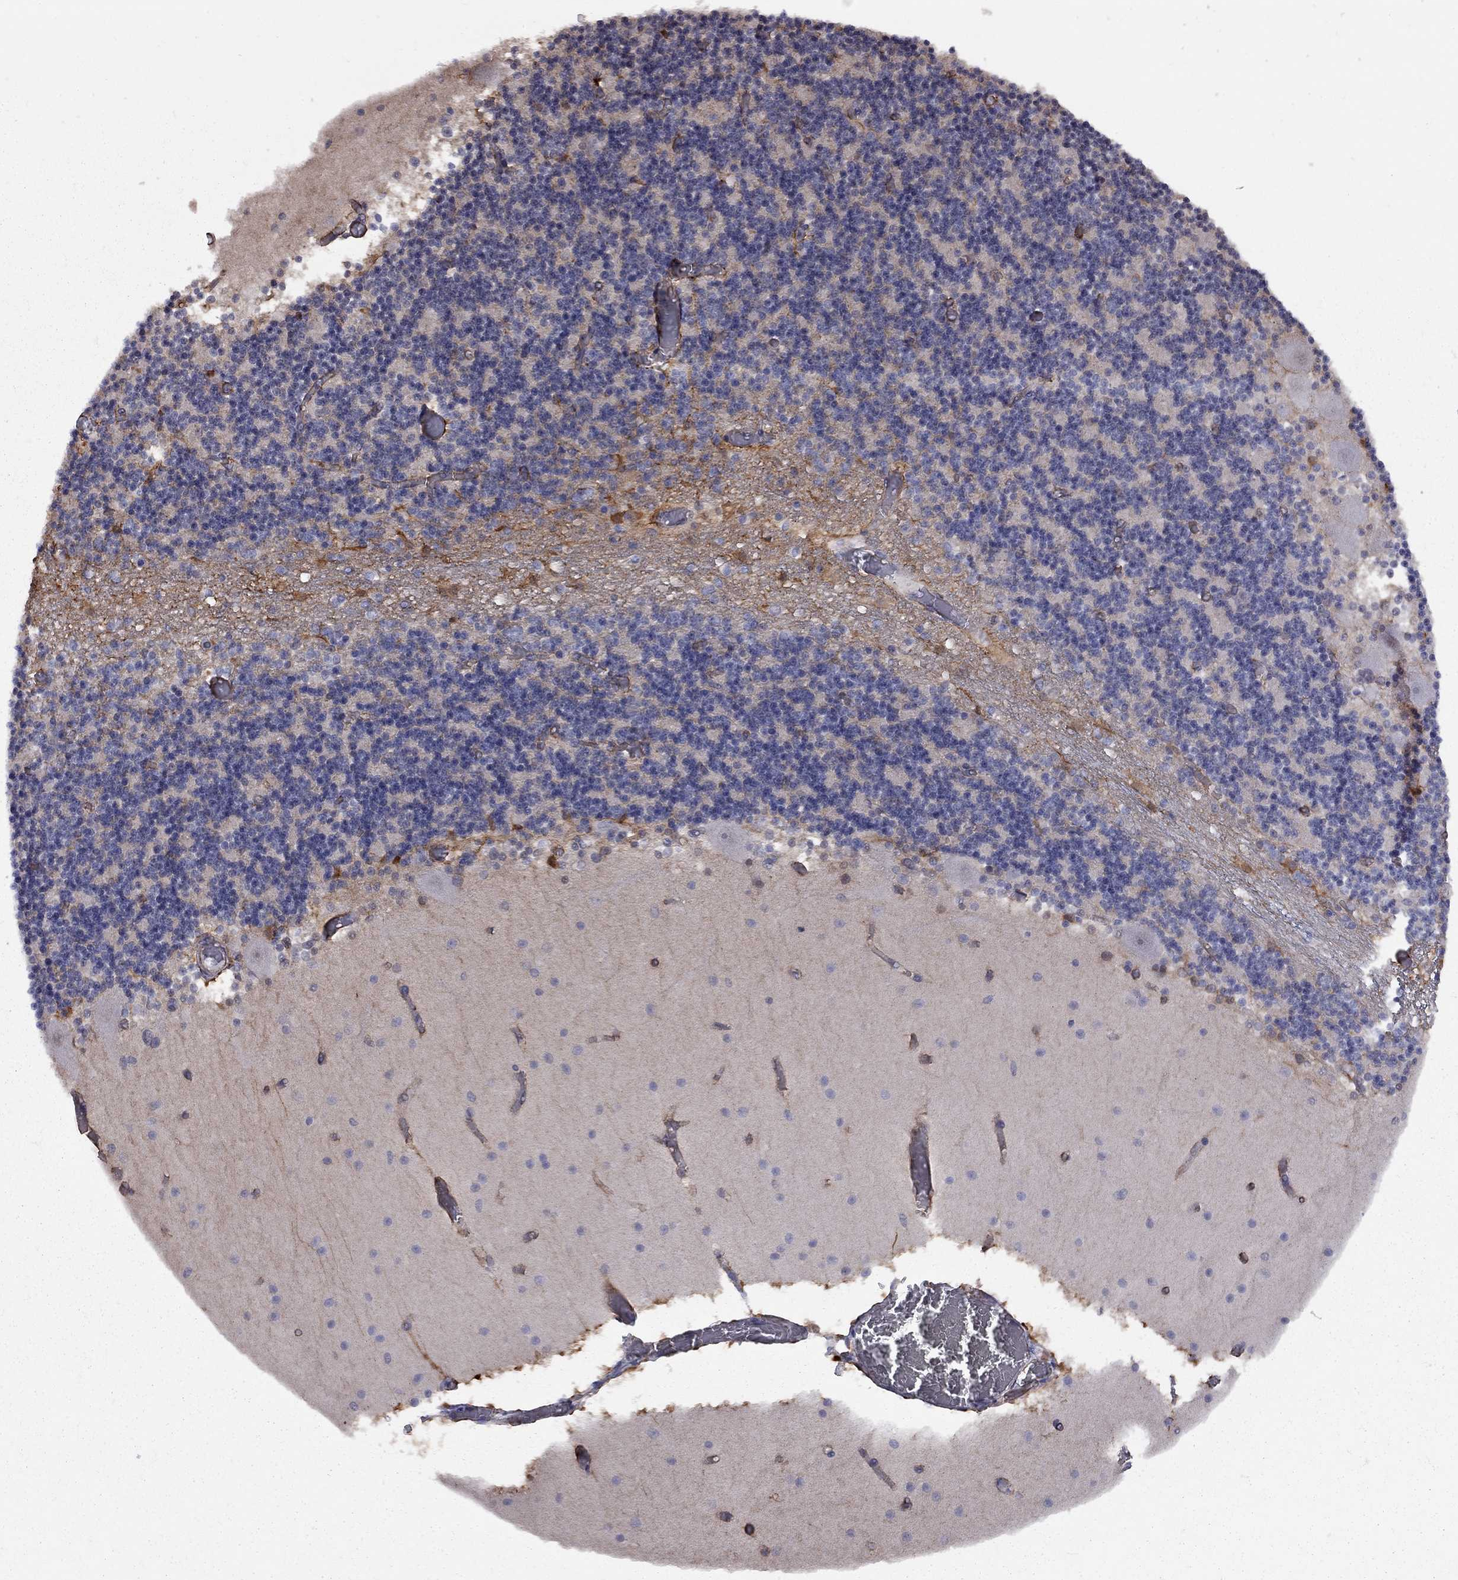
{"staining": {"intensity": "negative", "quantity": "none", "location": "none"}, "tissue": "cerebellum", "cell_type": "Cells in granular layer", "image_type": "normal", "snomed": [{"axis": "morphology", "description": "Normal tissue, NOS"}, {"axis": "topography", "description": "Cerebellum"}], "caption": "High power microscopy histopathology image of an immunohistochemistry photomicrograph of normal cerebellum, revealing no significant staining in cells in granular layer. (IHC, brightfield microscopy, high magnification).", "gene": "BICDL2", "patient": {"sex": "female", "age": 28}}